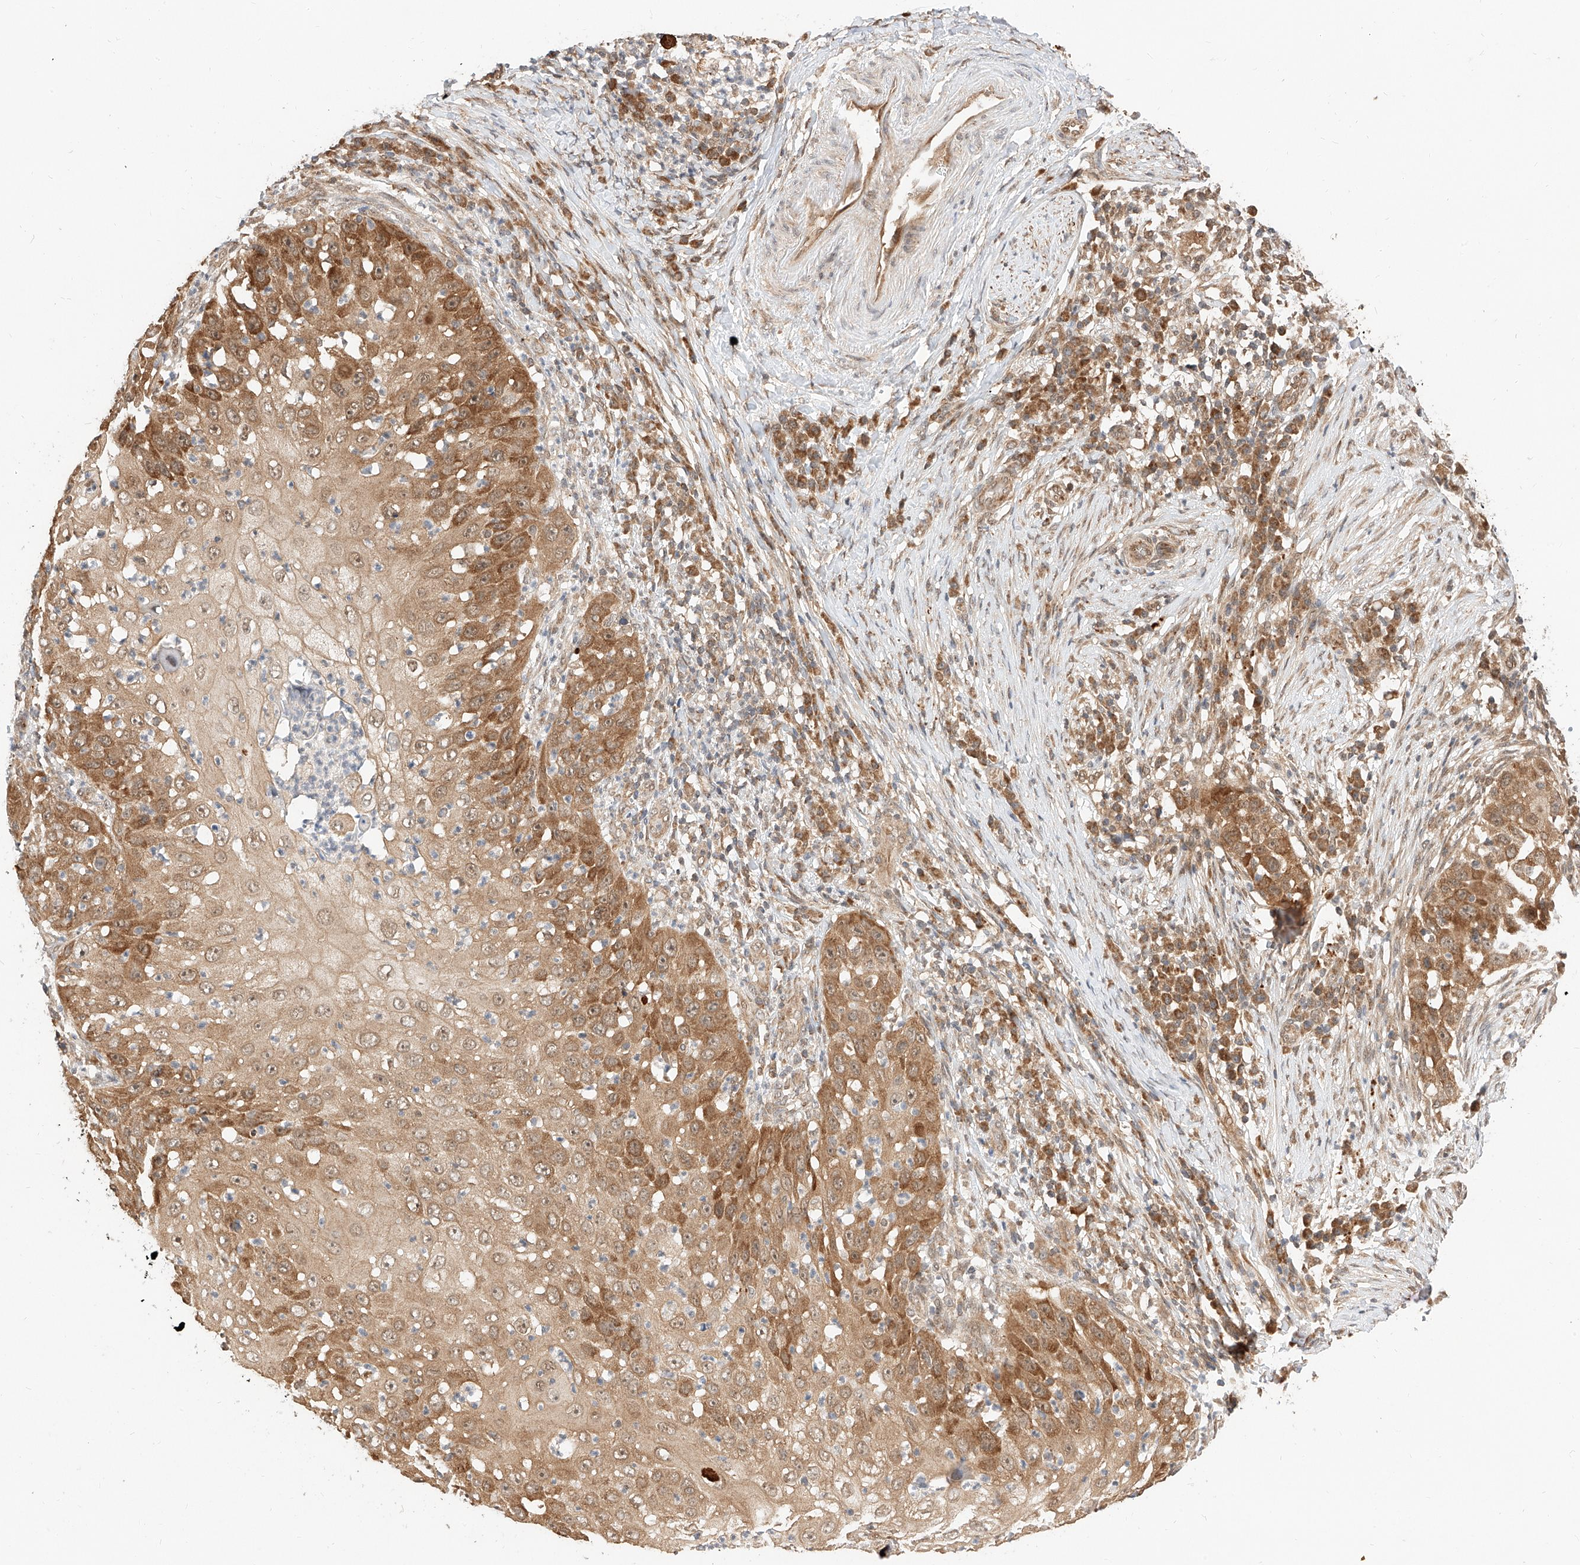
{"staining": {"intensity": "moderate", "quantity": ">75%", "location": "cytoplasmic/membranous,nuclear"}, "tissue": "skin cancer", "cell_type": "Tumor cells", "image_type": "cancer", "snomed": [{"axis": "morphology", "description": "Squamous cell carcinoma, NOS"}, {"axis": "topography", "description": "Skin"}], "caption": "The immunohistochemical stain labels moderate cytoplasmic/membranous and nuclear positivity in tumor cells of skin cancer tissue.", "gene": "EIF4H", "patient": {"sex": "female", "age": 44}}